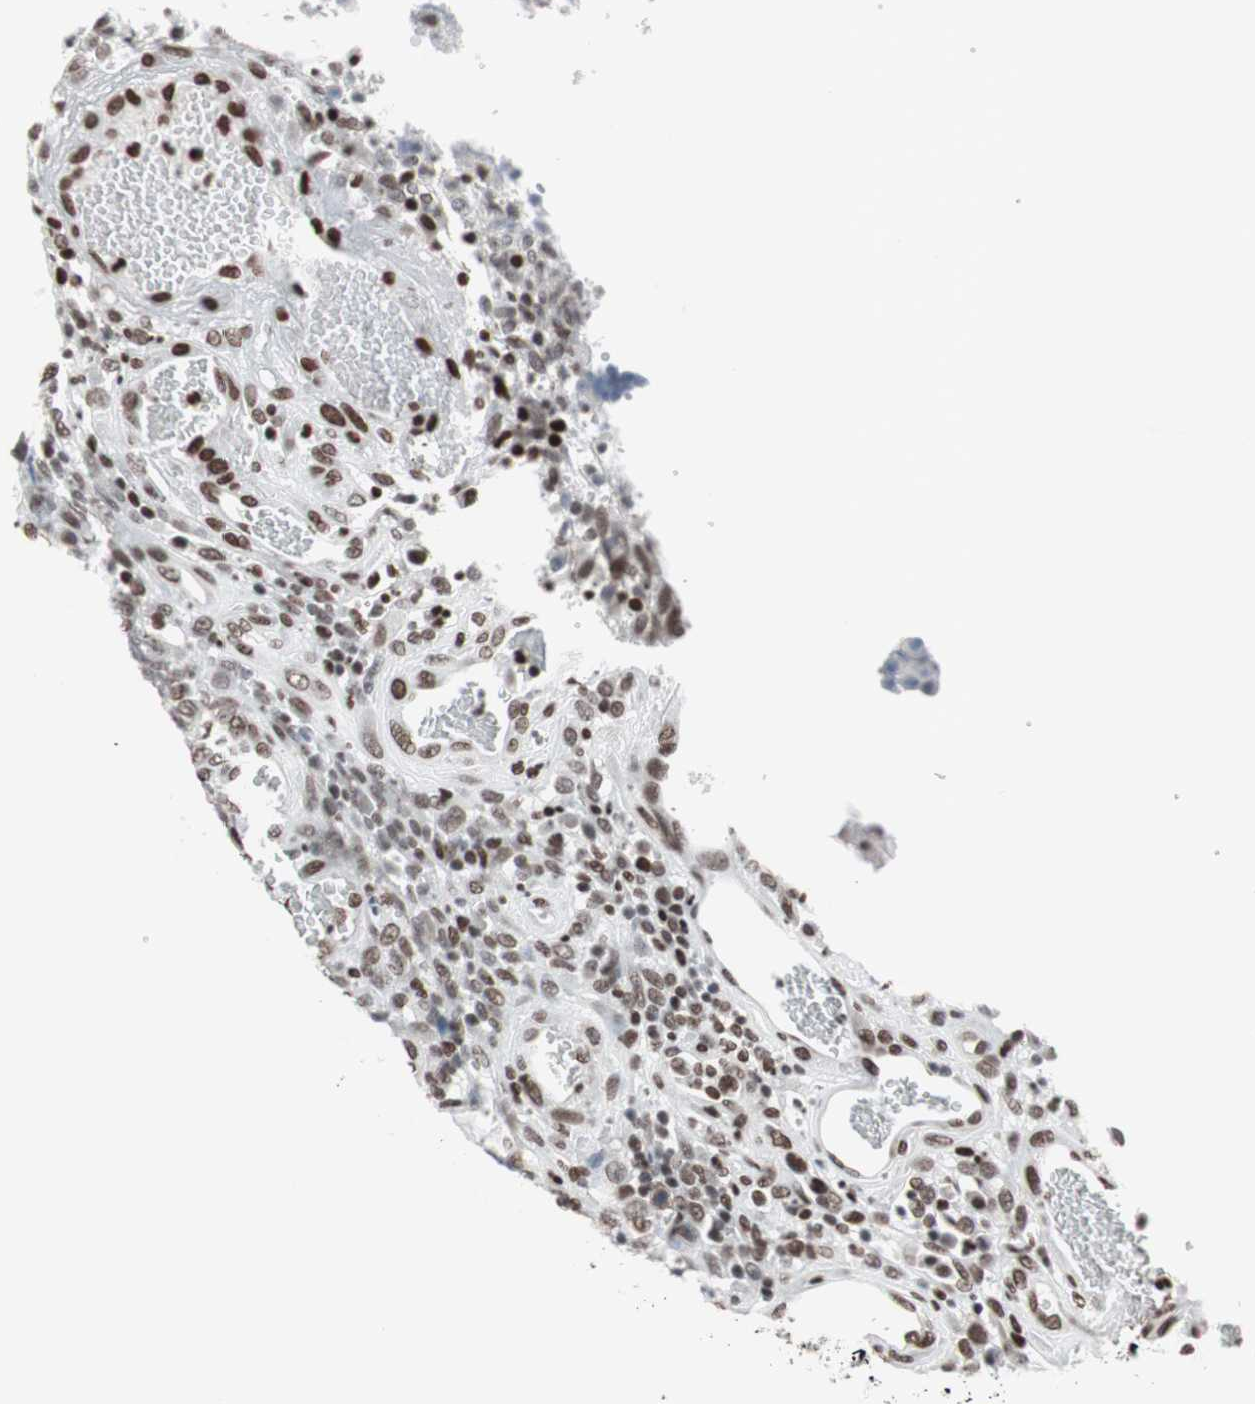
{"staining": {"intensity": "strong", "quantity": ">75%", "location": "nuclear"}, "tissue": "colorectal cancer", "cell_type": "Tumor cells", "image_type": "cancer", "snomed": [{"axis": "morphology", "description": "Adenocarcinoma, NOS"}, {"axis": "topography", "description": "Colon"}], "caption": "Immunohistochemical staining of human colorectal cancer demonstrates strong nuclear protein expression in about >75% of tumor cells. Ihc stains the protein in brown and the nuclei are stained blue.", "gene": "ARID1A", "patient": {"sex": "male", "age": 72}}